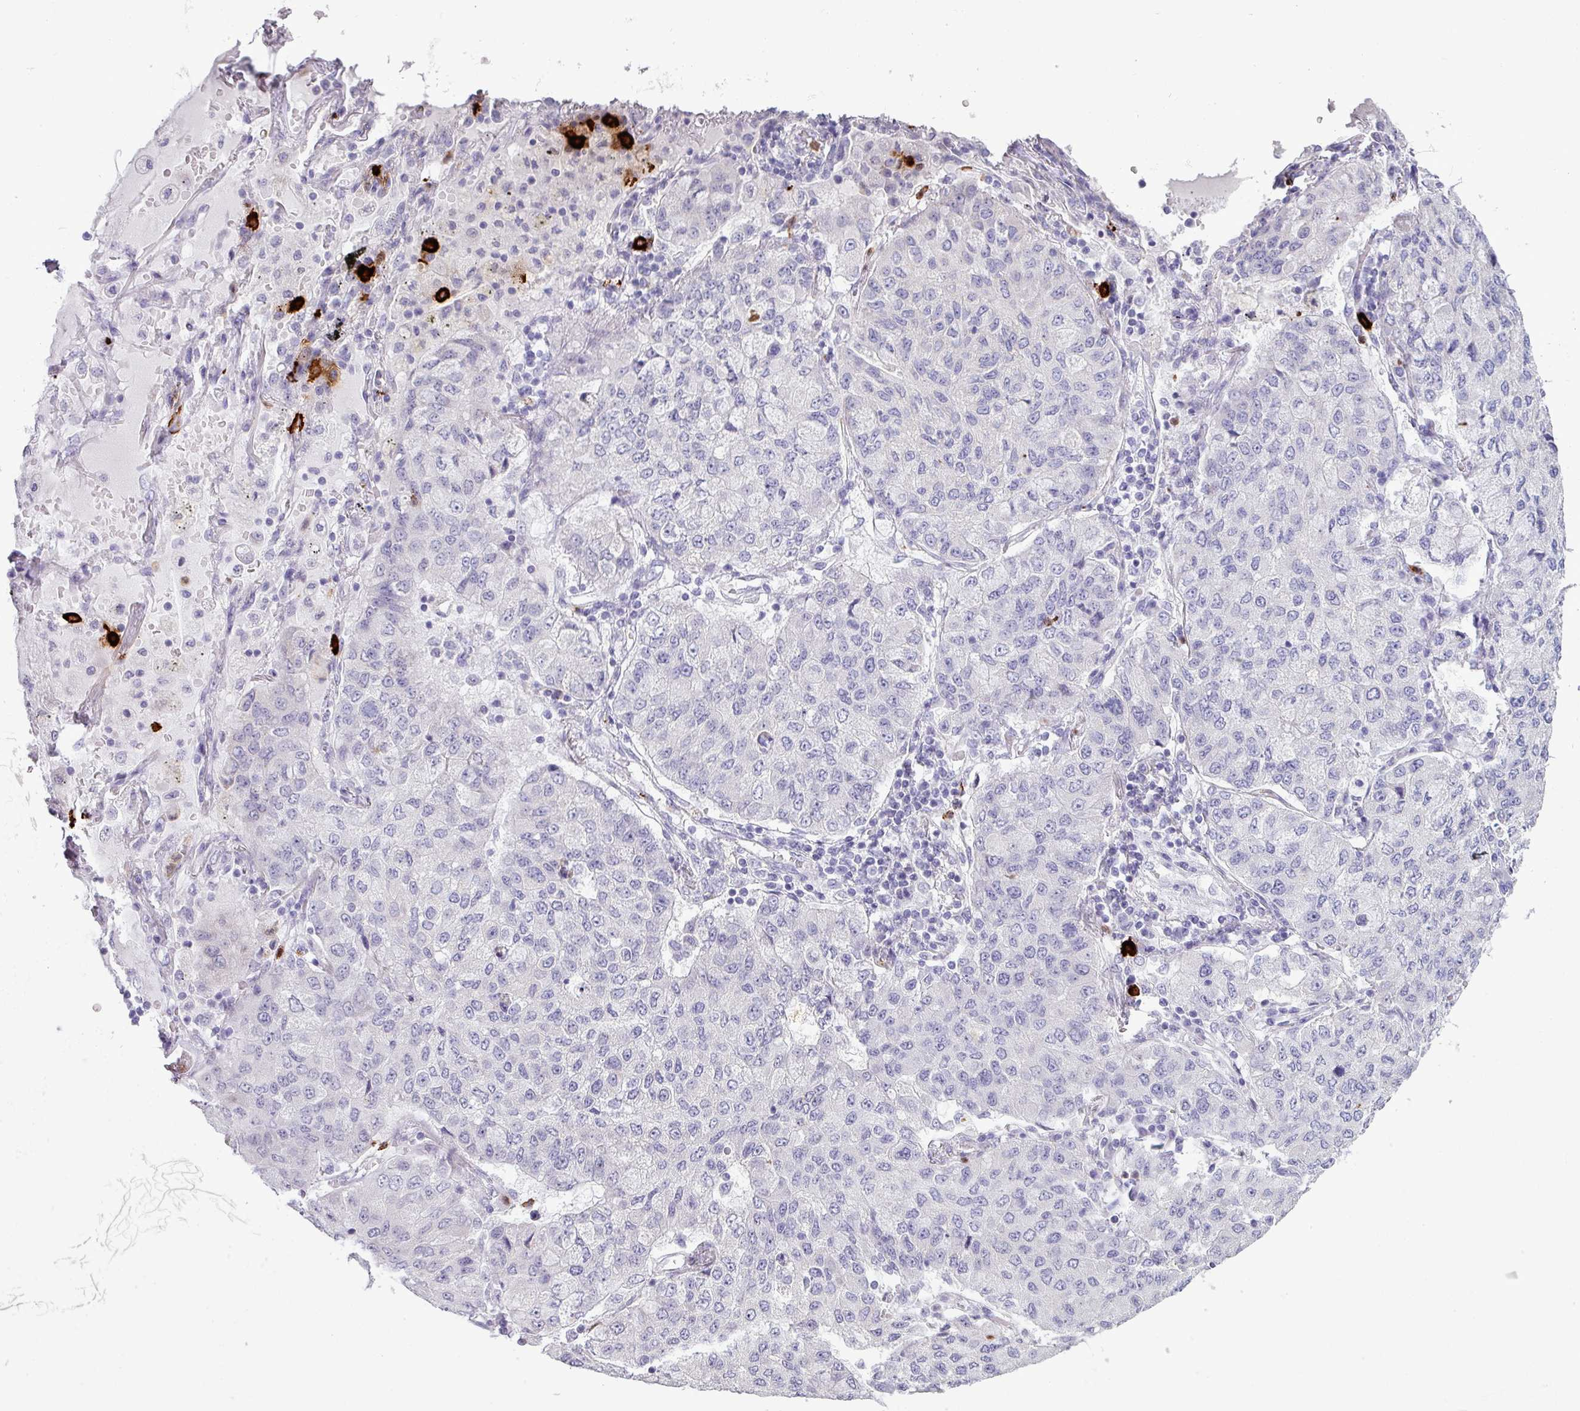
{"staining": {"intensity": "negative", "quantity": "none", "location": "none"}, "tissue": "lung cancer", "cell_type": "Tumor cells", "image_type": "cancer", "snomed": [{"axis": "morphology", "description": "Squamous cell carcinoma, NOS"}, {"axis": "topography", "description": "Lung"}], "caption": "An IHC histopathology image of lung squamous cell carcinoma is shown. There is no staining in tumor cells of lung squamous cell carcinoma. (DAB (3,3'-diaminobenzidine) immunohistochemistry (IHC) visualized using brightfield microscopy, high magnification).", "gene": "TRIM39", "patient": {"sex": "male", "age": 74}}